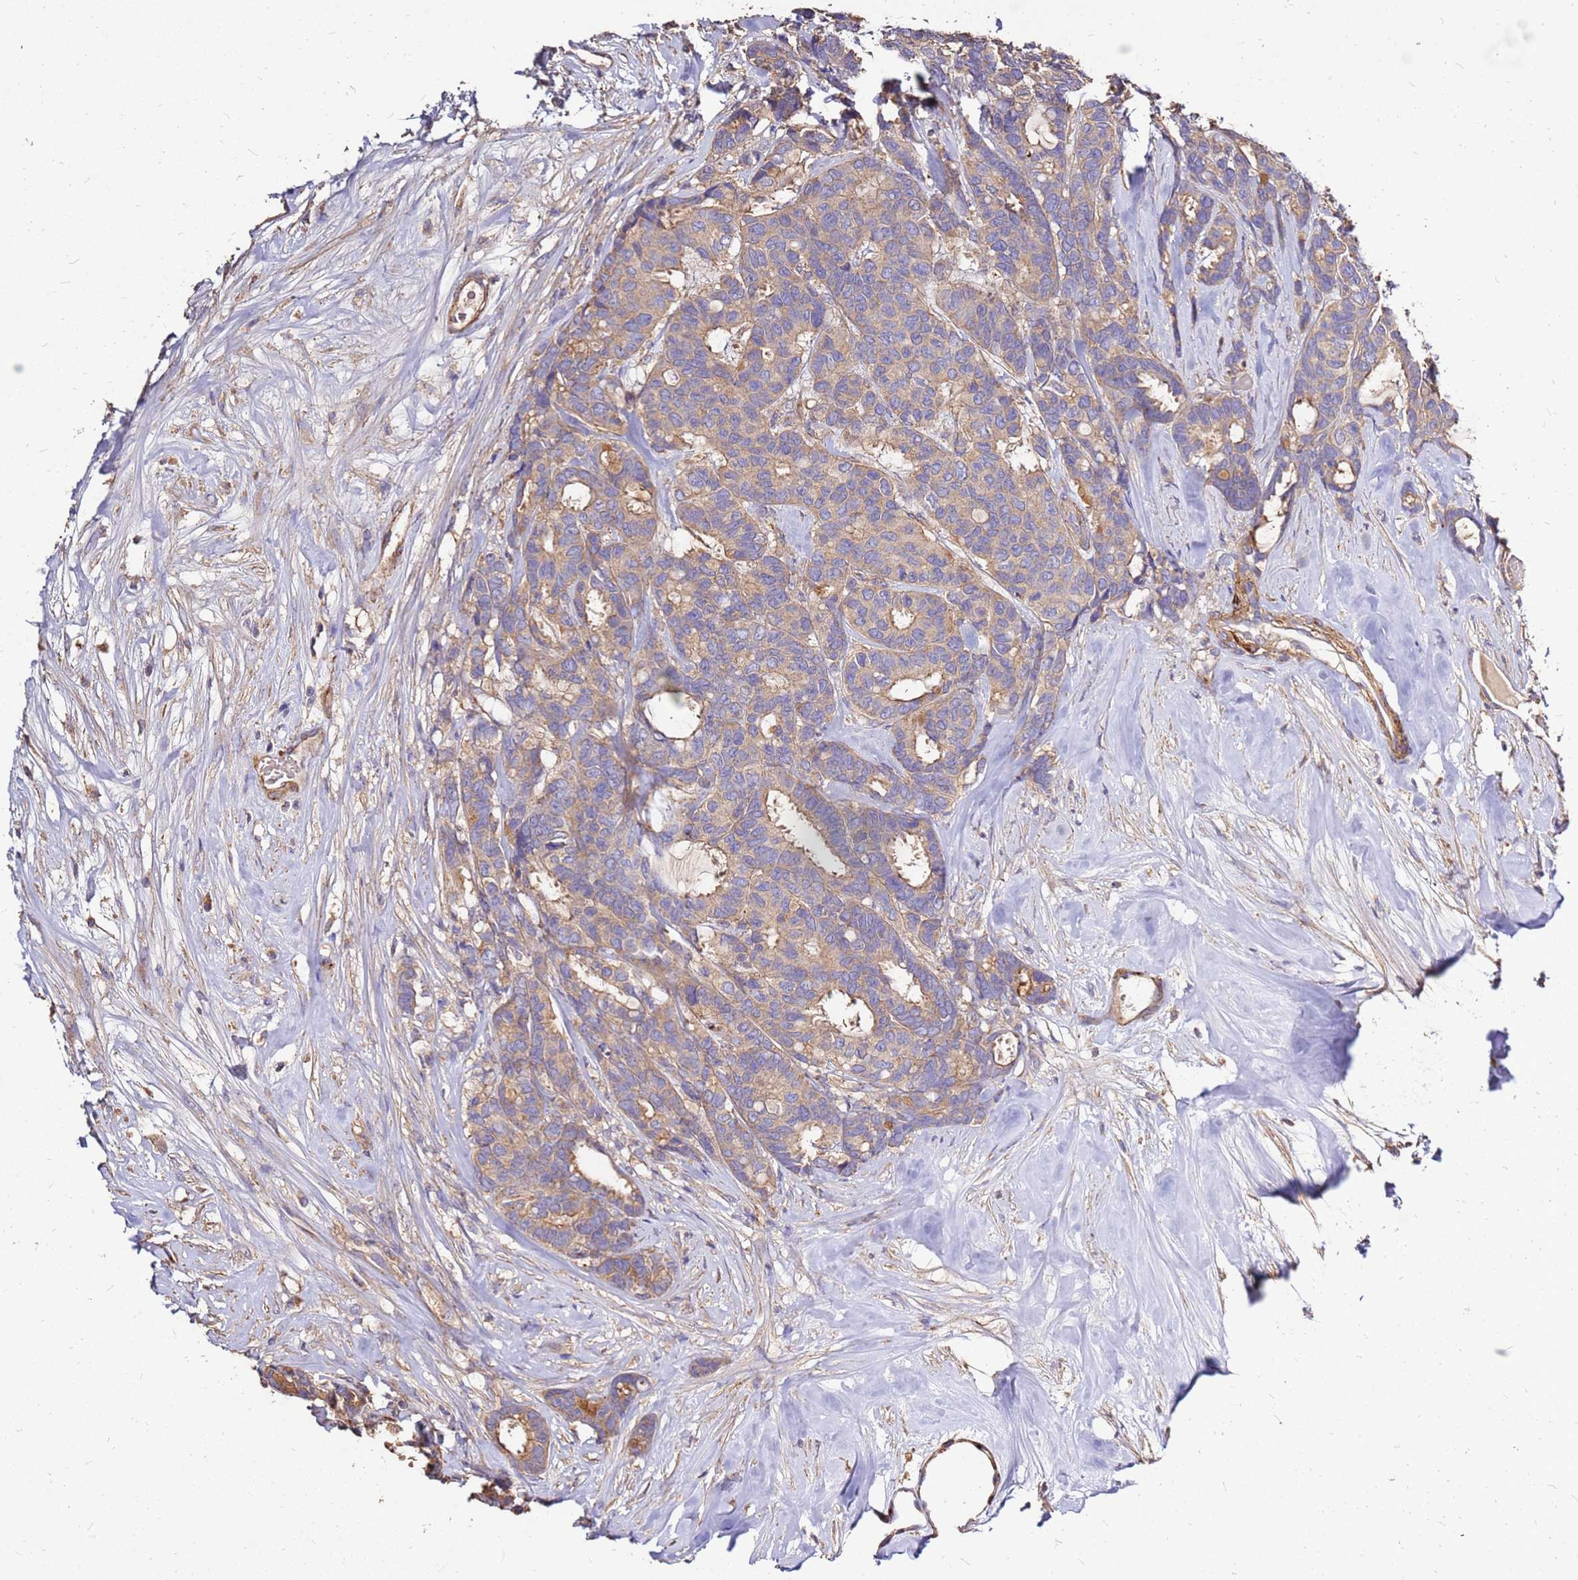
{"staining": {"intensity": "weak", "quantity": "25%-75%", "location": "cytoplasmic/membranous"}, "tissue": "breast cancer", "cell_type": "Tumor cells", "image_type": "cancer", "snomed": [{"axis": "morphology", "description": "Duct carcinoma"}, {"axis": "topography", "description": "Breast"}], "caption": "Tumor cells display low levels of weak cytoplasmic/membranous expression in approximately 25%-75% of cells in human breast cancer.", "gene": "EXD3", "patient": {"sex": "female", "age": 87}}